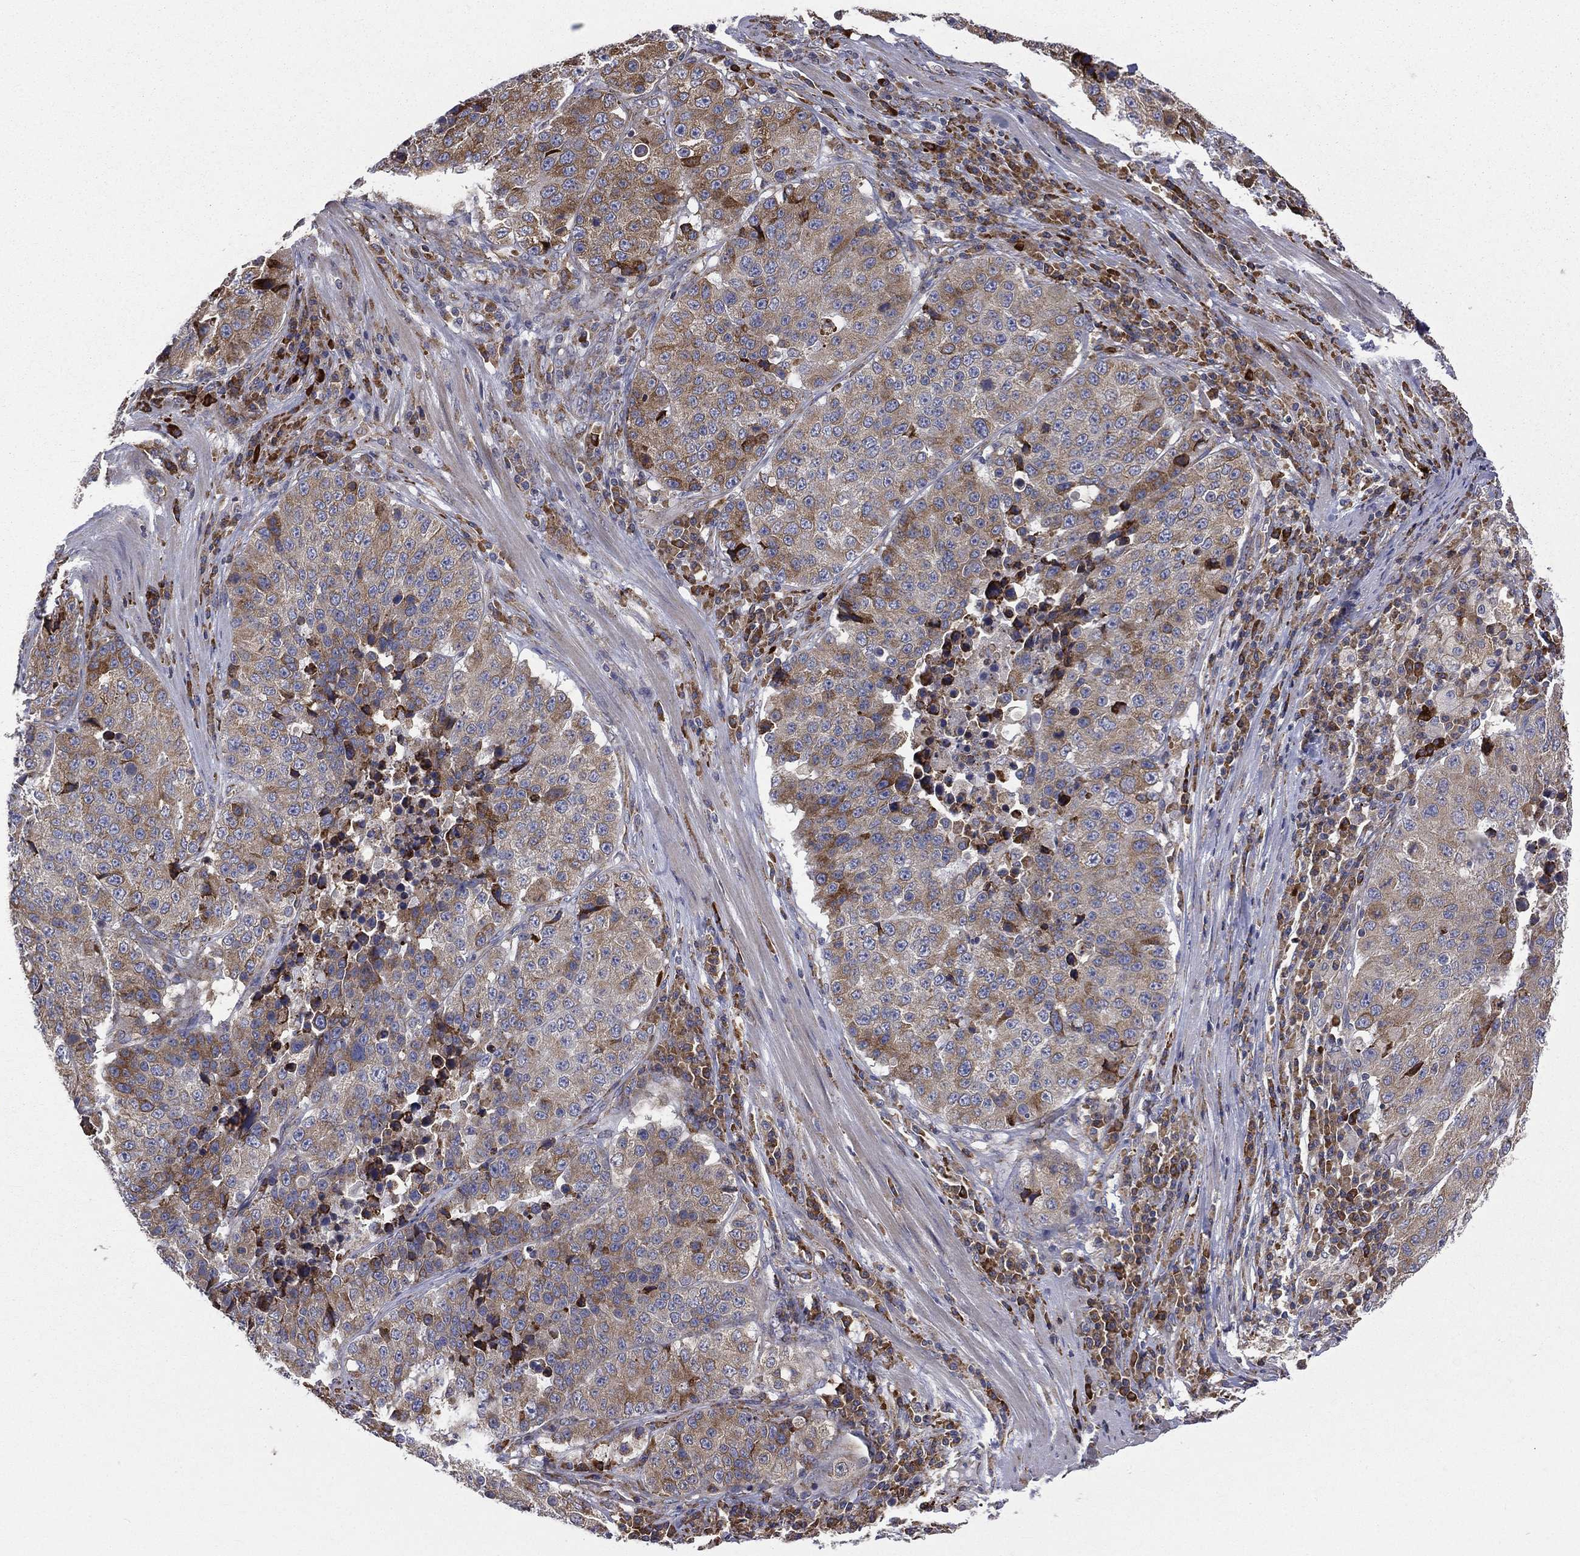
{"staining": {"intensity": "moderate", "quantity": "25%-75%", "location": "cytoplasmic/membranous"}, "tissue": "stomach cancer", "cell_type": "Tumor cells", "image_type": "cancer", "snomed": [{"axis": "morphology", "description": "Adenocarcinoma, NOS"}, {"axis": "topography", "description": "Stomach"}], "caption": "Moderate cytoplasmic/membranous protein expression is identified in about 25%-75% of tumor cells in stomach cancer (adenocarcinoma). Immunohistochemistry stains the protein of interest in brown and the nuclei are stained blue.", "gene": "C20orf96", "patient": {"sex": "male", "age": 71}}